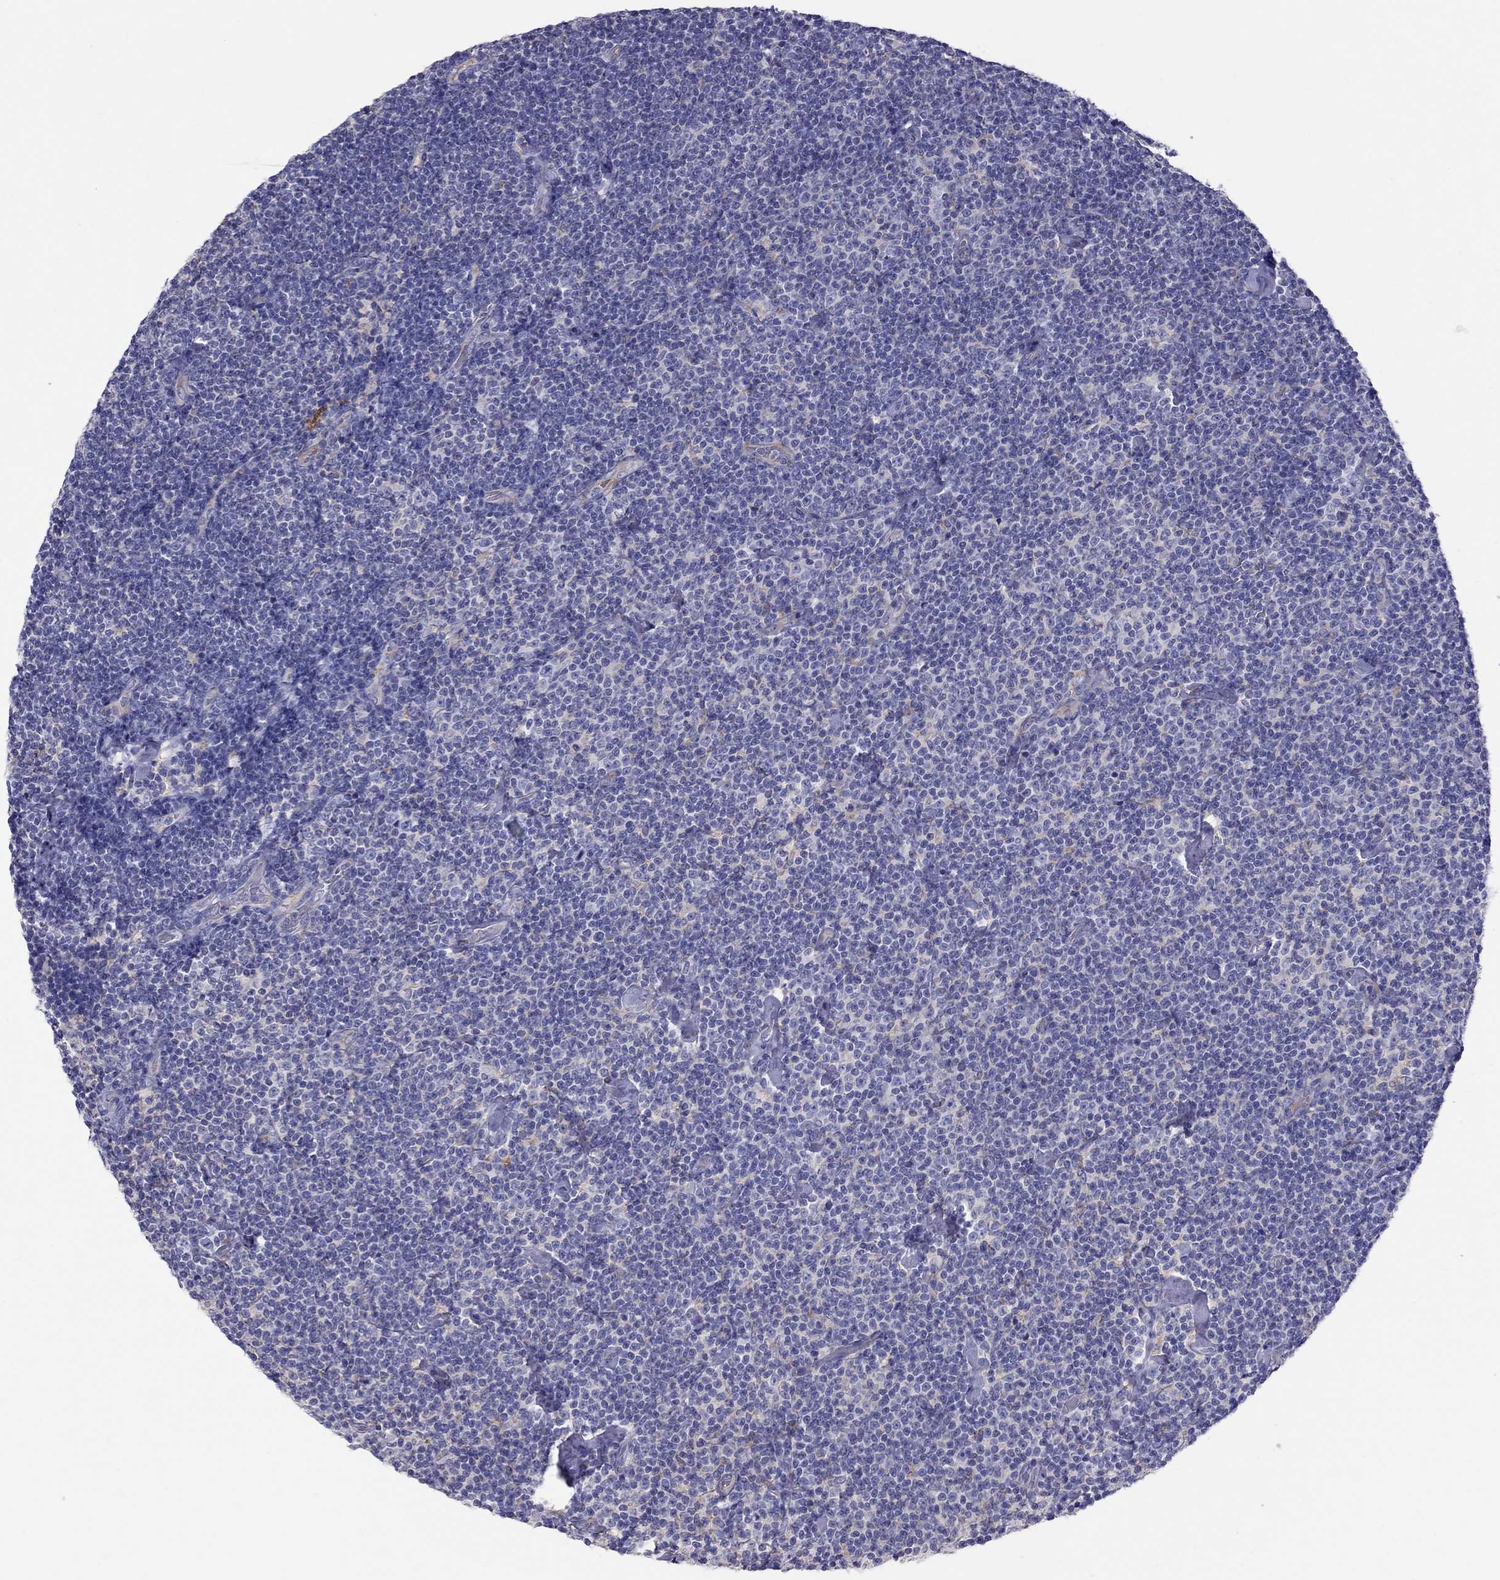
{"staining": {"intensity": "negative", "quantity": "none", "location": "none"}, "tissue": "lymphoma", "cell_type": "Tumor cells", "image_type": "cancer", "snomed": [{"axis": "morphology", "description": "Malignant lymphoma, non-Hodgkin's type, Low grade"}, {"axis": "topography", "description": "Lymph node"}], "caption": "IHC of human lymphoma exhibits no expression in tumor cells. (DAB immunohistochemistry (IHC) with hematoxylin counter stain).", "gene": "ALOX15B", "patient": {"sex": "male", "age": 81}}